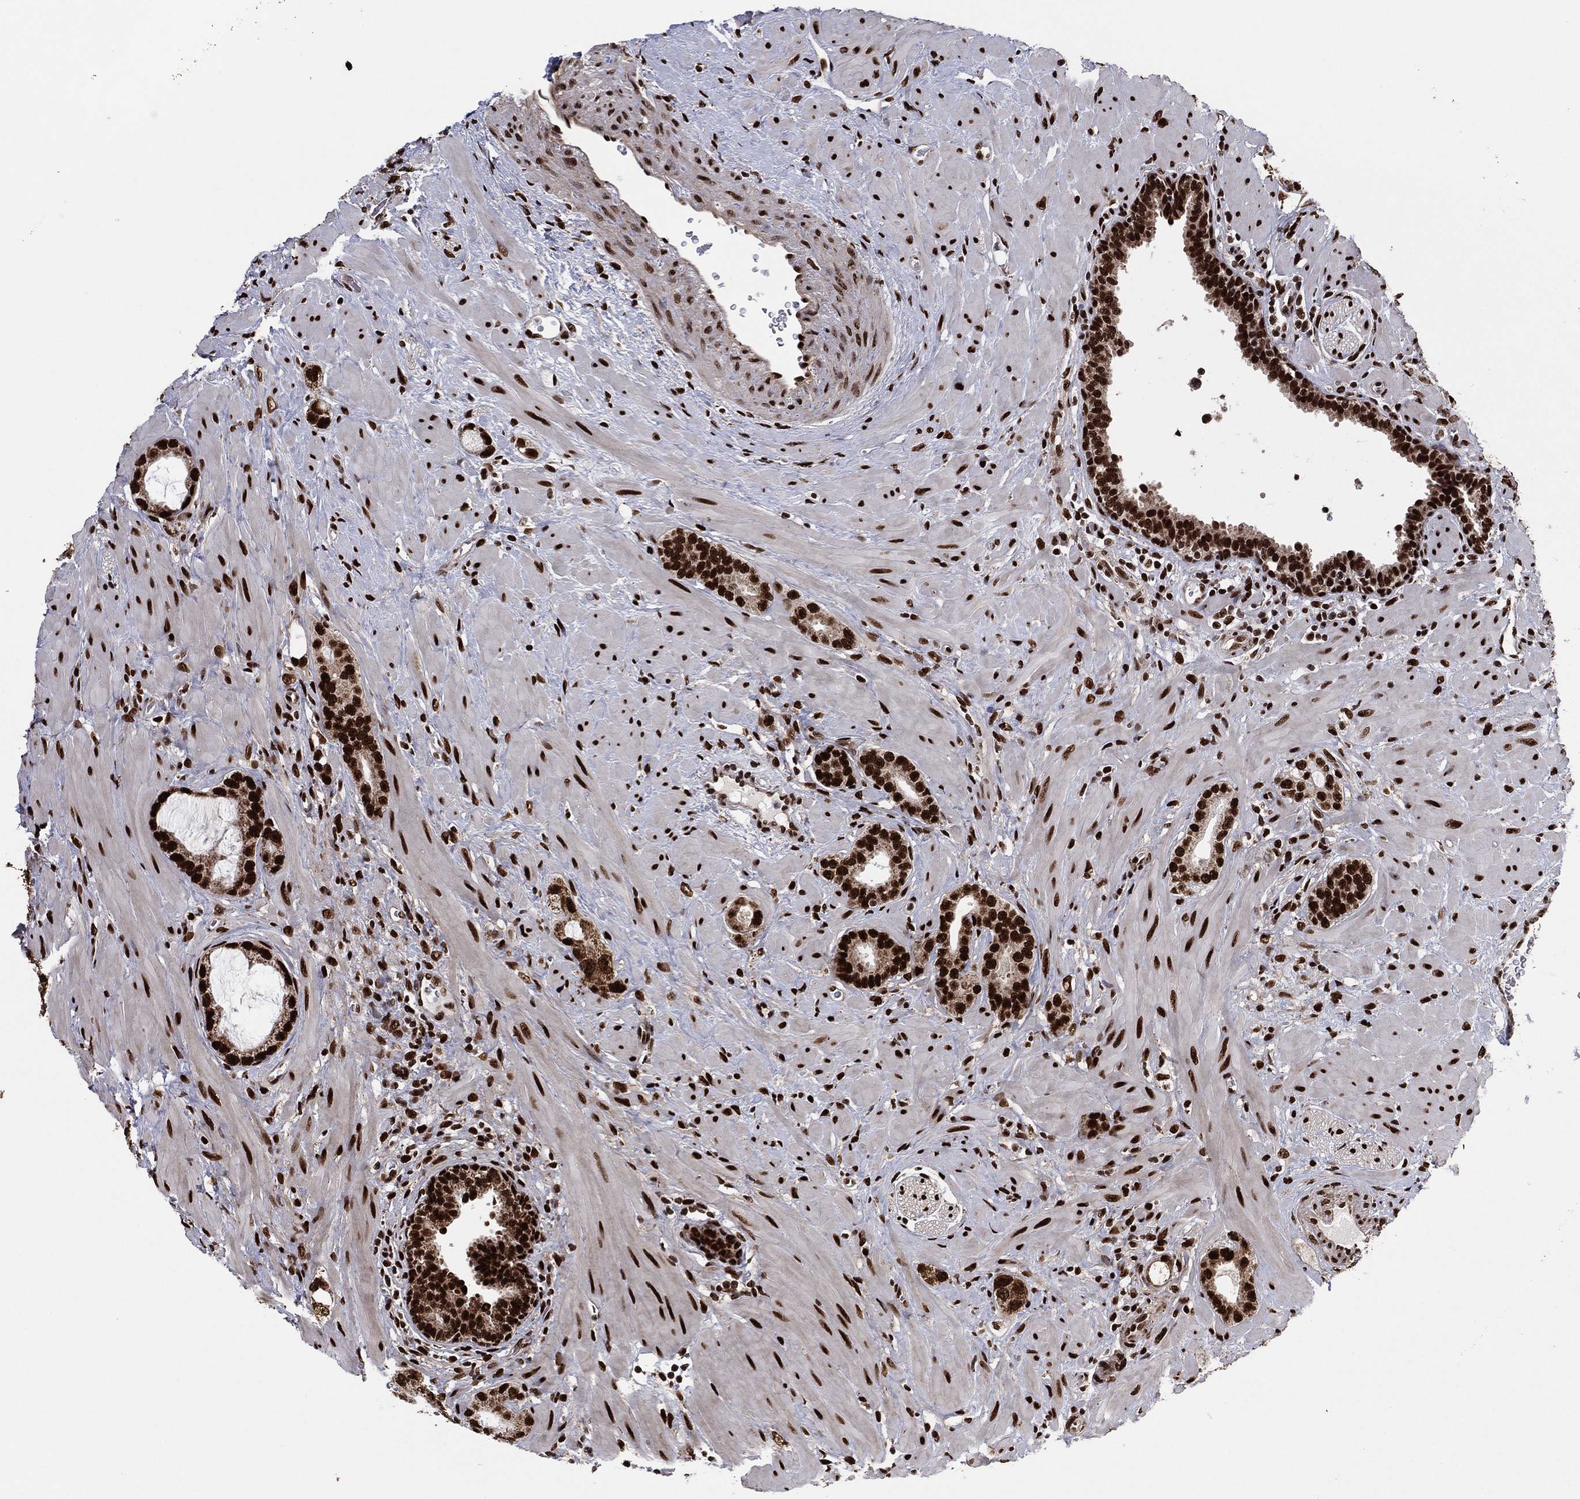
{"staining": {"intensity": "strong", "quantity": ">75%", "location": "nuclear"}, "tissue": "prostate cancer", "cell_type": "Tumor cells", "image_type": "cancer", "snomed": [{"axis": "morphology", "description": "Adenocarcinoma, Low grade"}, {"axis": "topography", "description": "Prostate"}], "caption": "Immunohistochemistry (DAB) staining of prostate cancer shows strong nuclear protein staining in approximately >75% of tumor cells.", "gene": "TP53BP1", "patient": {"sex": "male", "age": 68}}